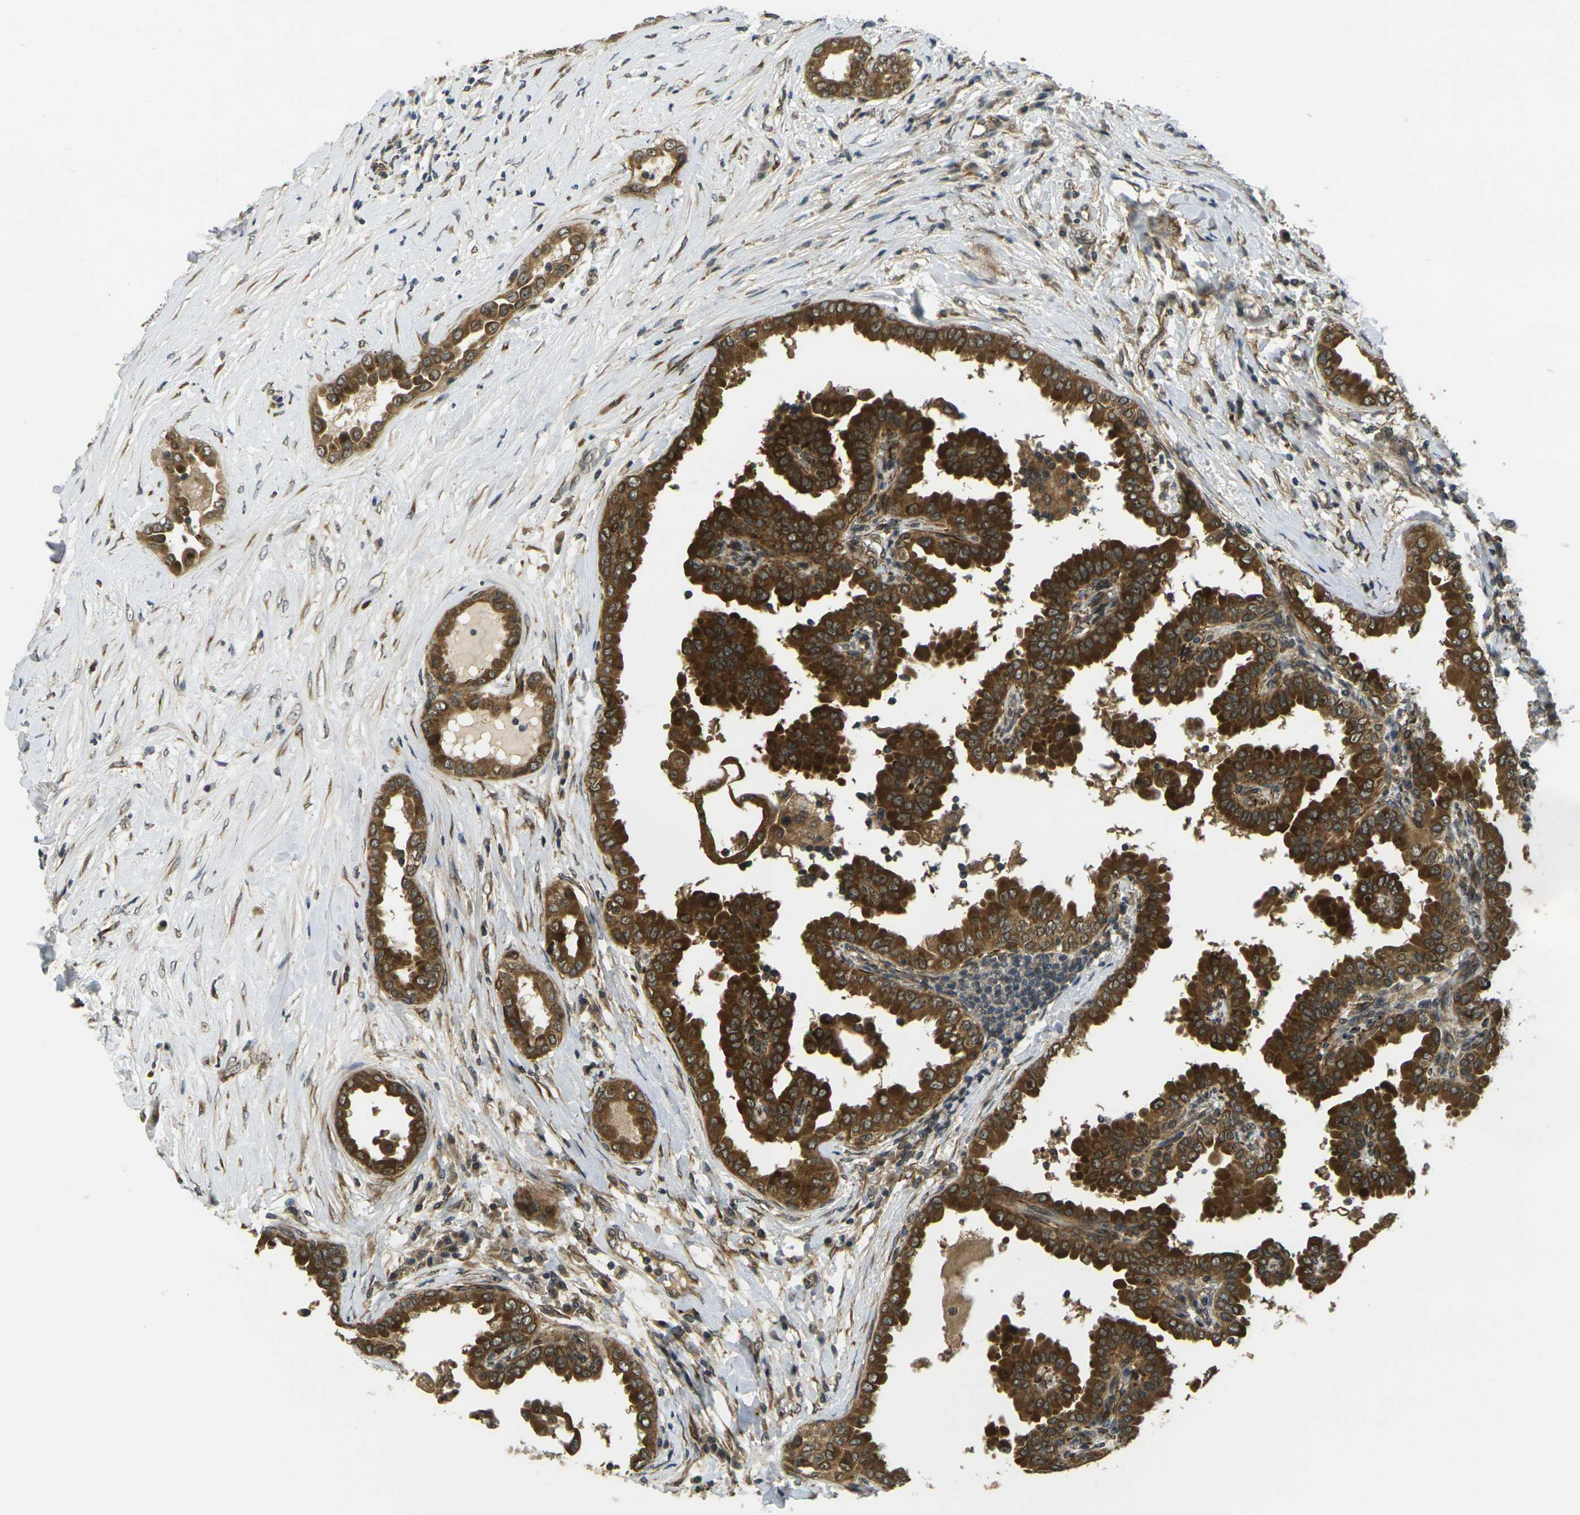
{"staining": {"intensity": "strong", "quantity": ">75%", "location": "cytoplasmic/membranous"}, "tissue": "thyroid cancer", "cell_type": "Tumor cells", "image_type": "cancer", "snomed": [{"axis": "morphology", "description": "Papillary adenocarcinoma, NOS"}, {"axis": "topography", "description": "Thyroid gland"}], "caption": "The image reveals immunohistochemical staining of papillary adenocarcinoma (thyroid). There is strong cytoplasmic/membranous expression is appreciated in about >75% of tumor cells. (brown staining indicates protein expression, while blue staining denotes nuclei).", "gene": "FUT11", "patient": {"sex": "male", "age": 33}}